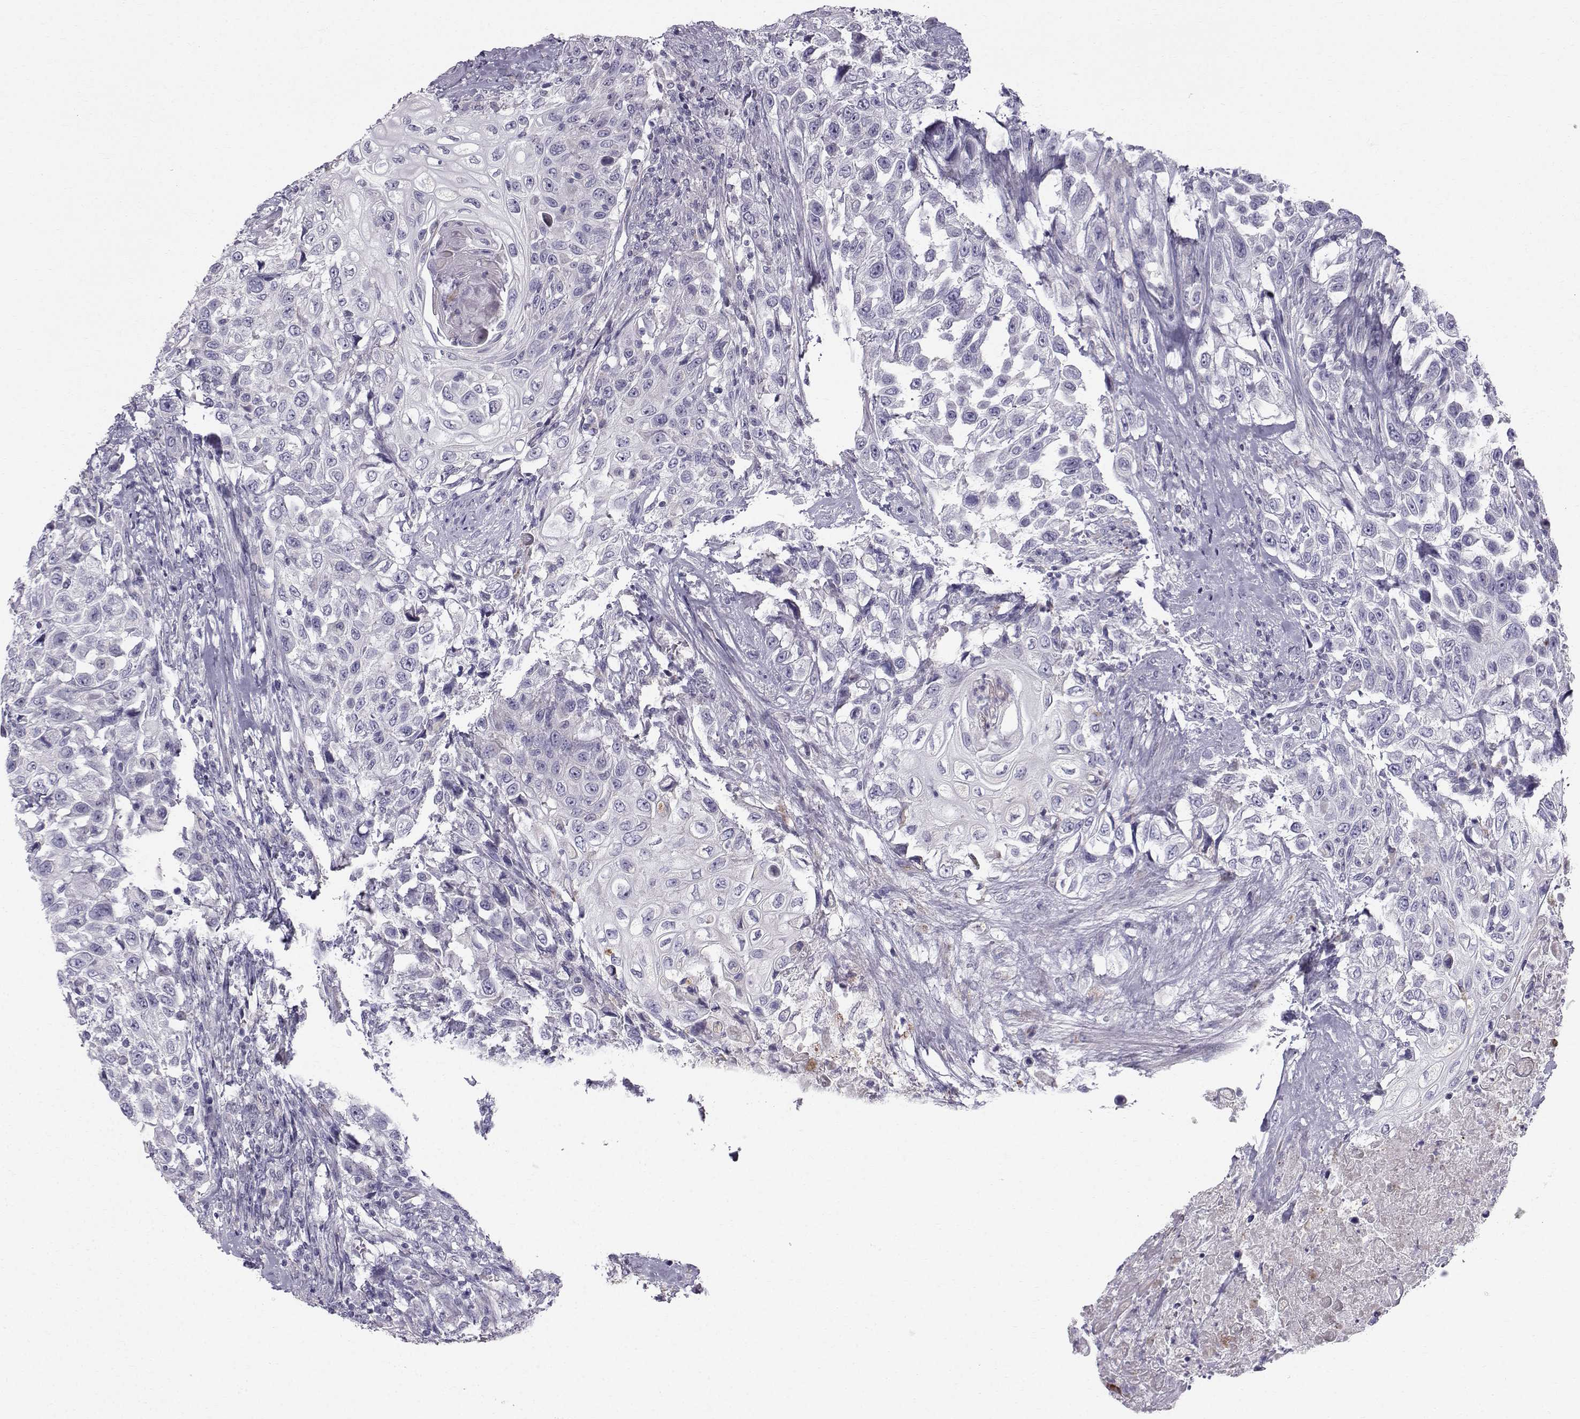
{"staining": {"intensity": "negative", "quantity": "none", "location": "none"}, "tissue": "urothelial cancer", "cell_type": "Tumor cells", "image_type": "cancer", "snomed": [{"axis": "morphology", "description": "Urothelial carcinoma, High grade"}, {"axis": "topography", "description": "Urinary bladder"}], "caption": "IHC micrograph of human high-grade urothelial carcinoma stained for a protein (brown), which exhibits no staining in tumor cells.", "gene": "CALCR", "patient": {"sex": "female", "age": 56}}